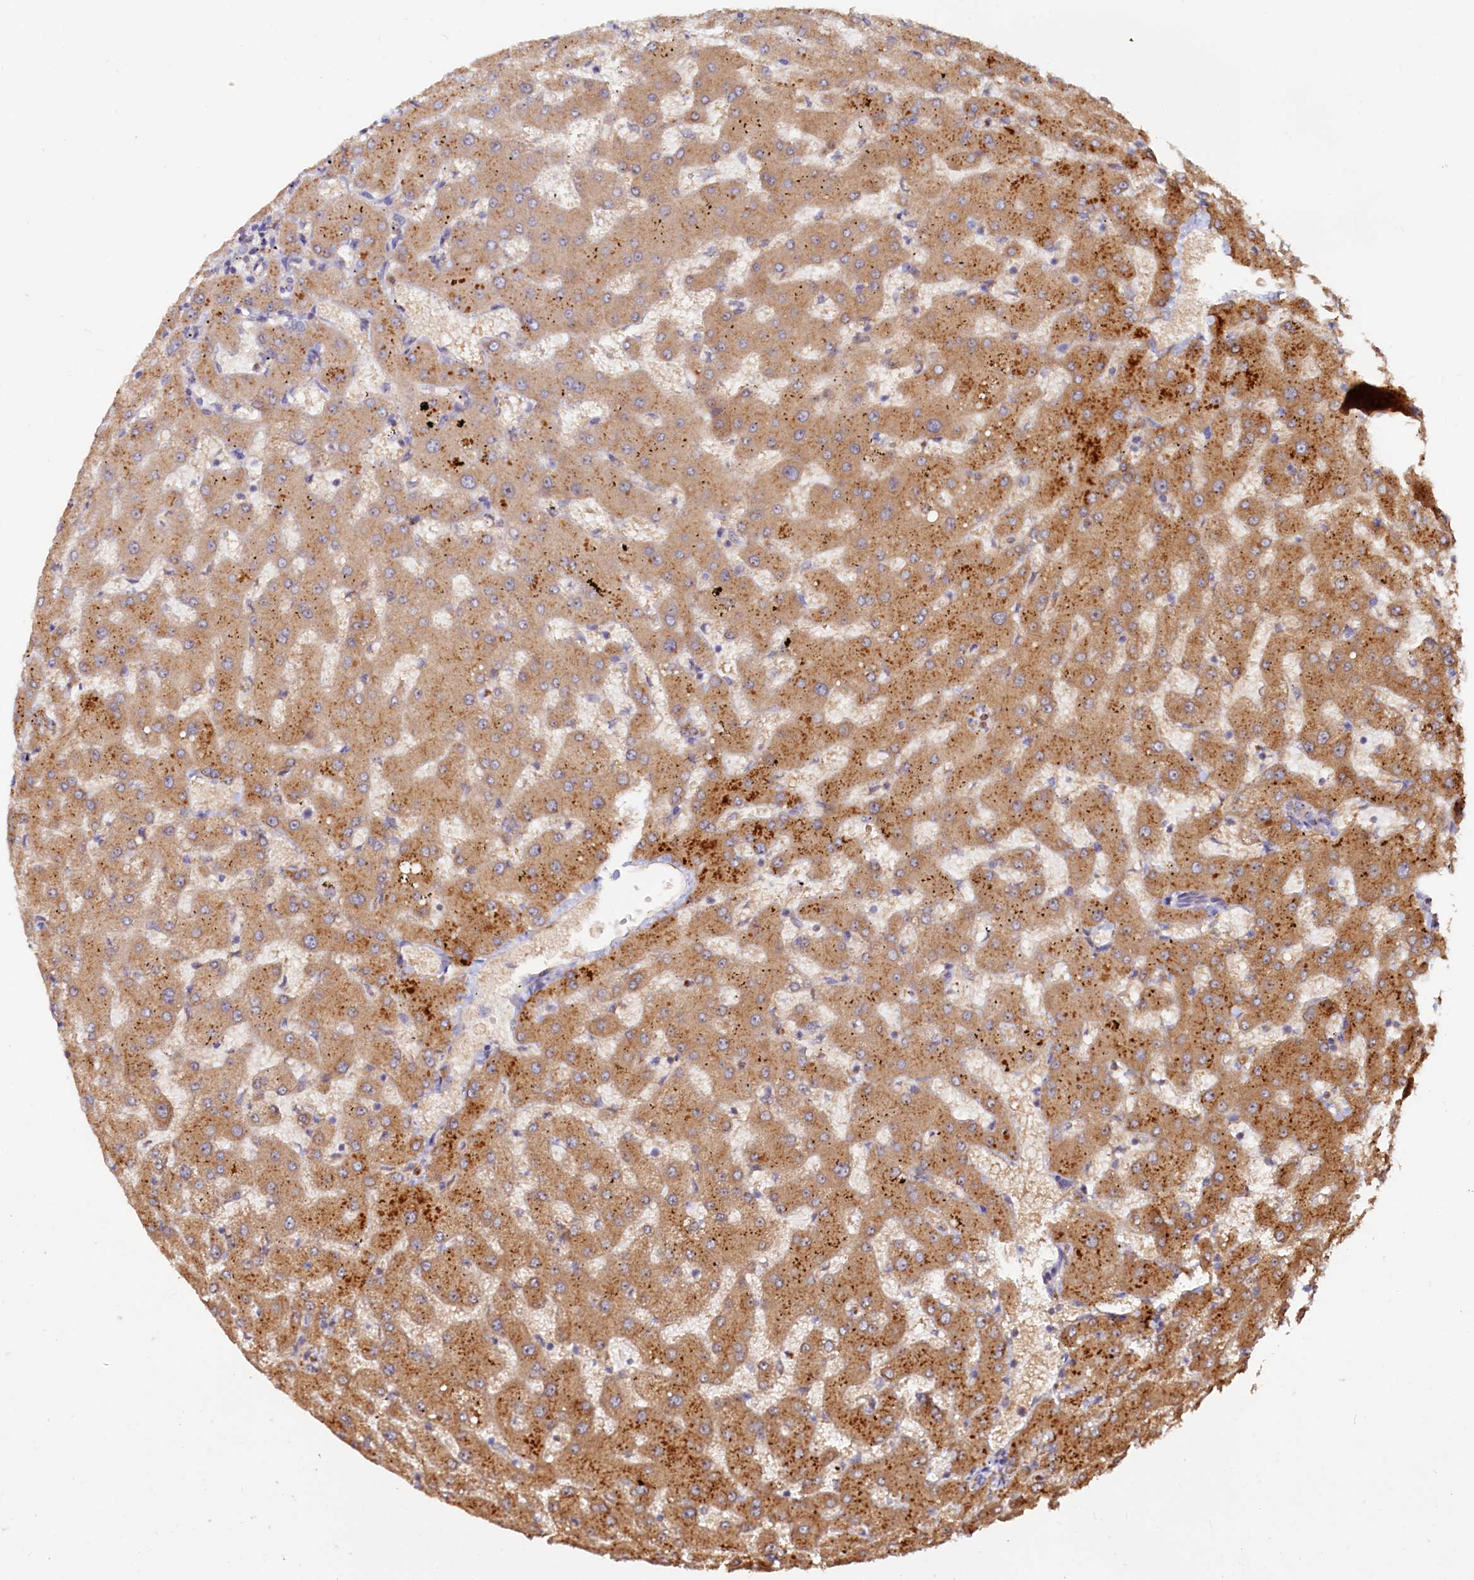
{"staining": {"intensity": "negative", "quantity": "none", "location": "none"}, "tissue": "liver", "cell_type": "Cholangiocytes", "image_type": "normal", "snomed": [{"axis": "morphology", "description": "Normal tissue, NOS"}, {"axis": "topography", "description": "Liver"}], "caption": "Immunohistochemistry (IHC) image of unremarkable liver: human liver stained with DAB (3,3'-diaminobenzidine) reveals no significant protein staining in cholangiocytes. (DAB immunohistochemistry visualized using brightfield microscopy, high magnification).", "gene": "RGS7BP", "patient": {"sex": "female", "age": 63}}